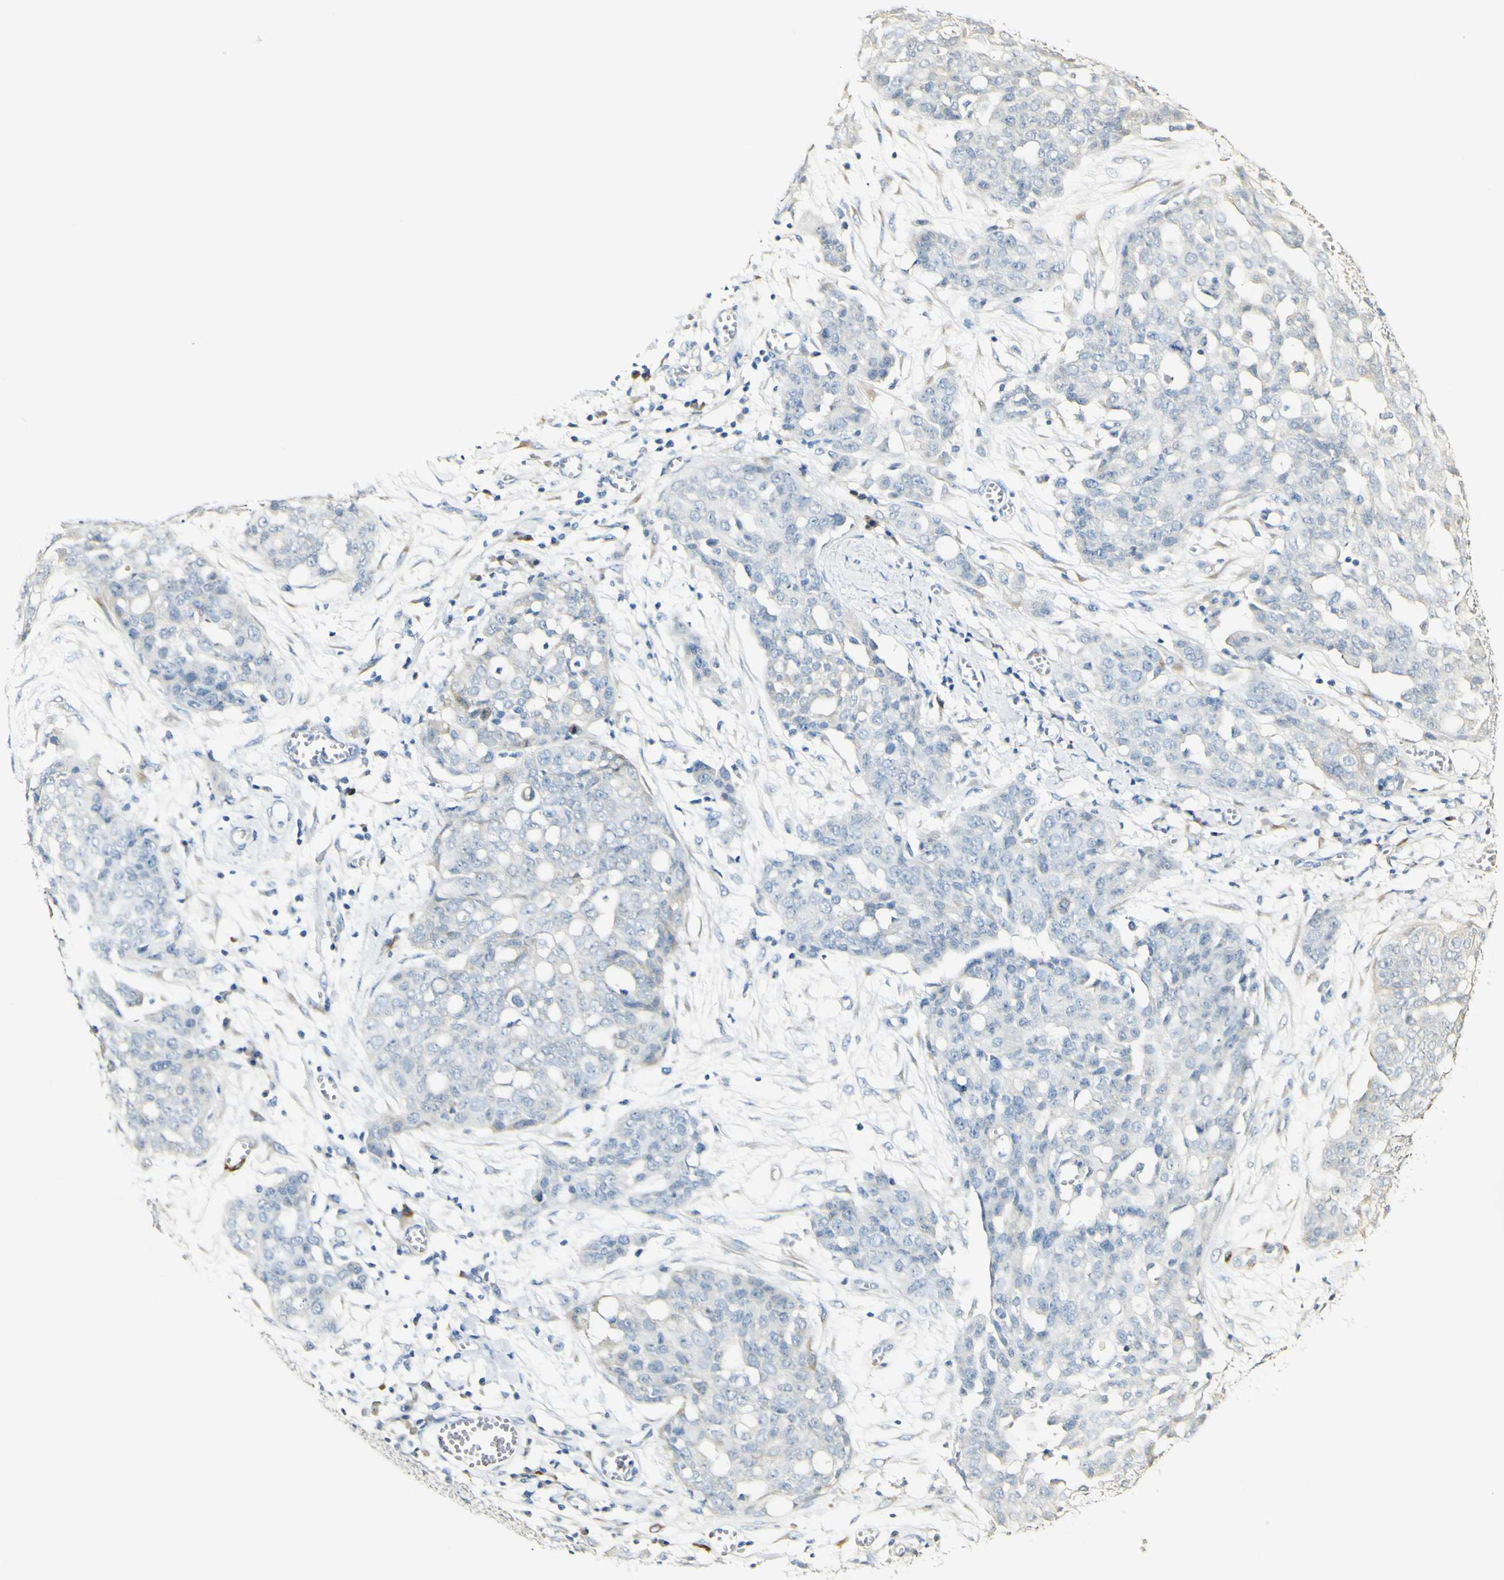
{"staining": {"intensity": "negative", "quantity": "none", "location": "none"}, "tissue": "ovarian cancer", "cell_type": "Tumor cells", "image_type": "cancer", "snomed": [{"axis": "morphology", "description": "Cystadenocarcinoma, serous, NOS"}, {"axis": "topography", "description": "Soft tissue"}, {"axis": "topography", "description": "Ovary"}], "caption": "Immunohistochemical staining of ovarian cancer reveals no significant staining in tumor cells.", "gene": "FMO3", "patient": {"sex": "female", "age": 57}}